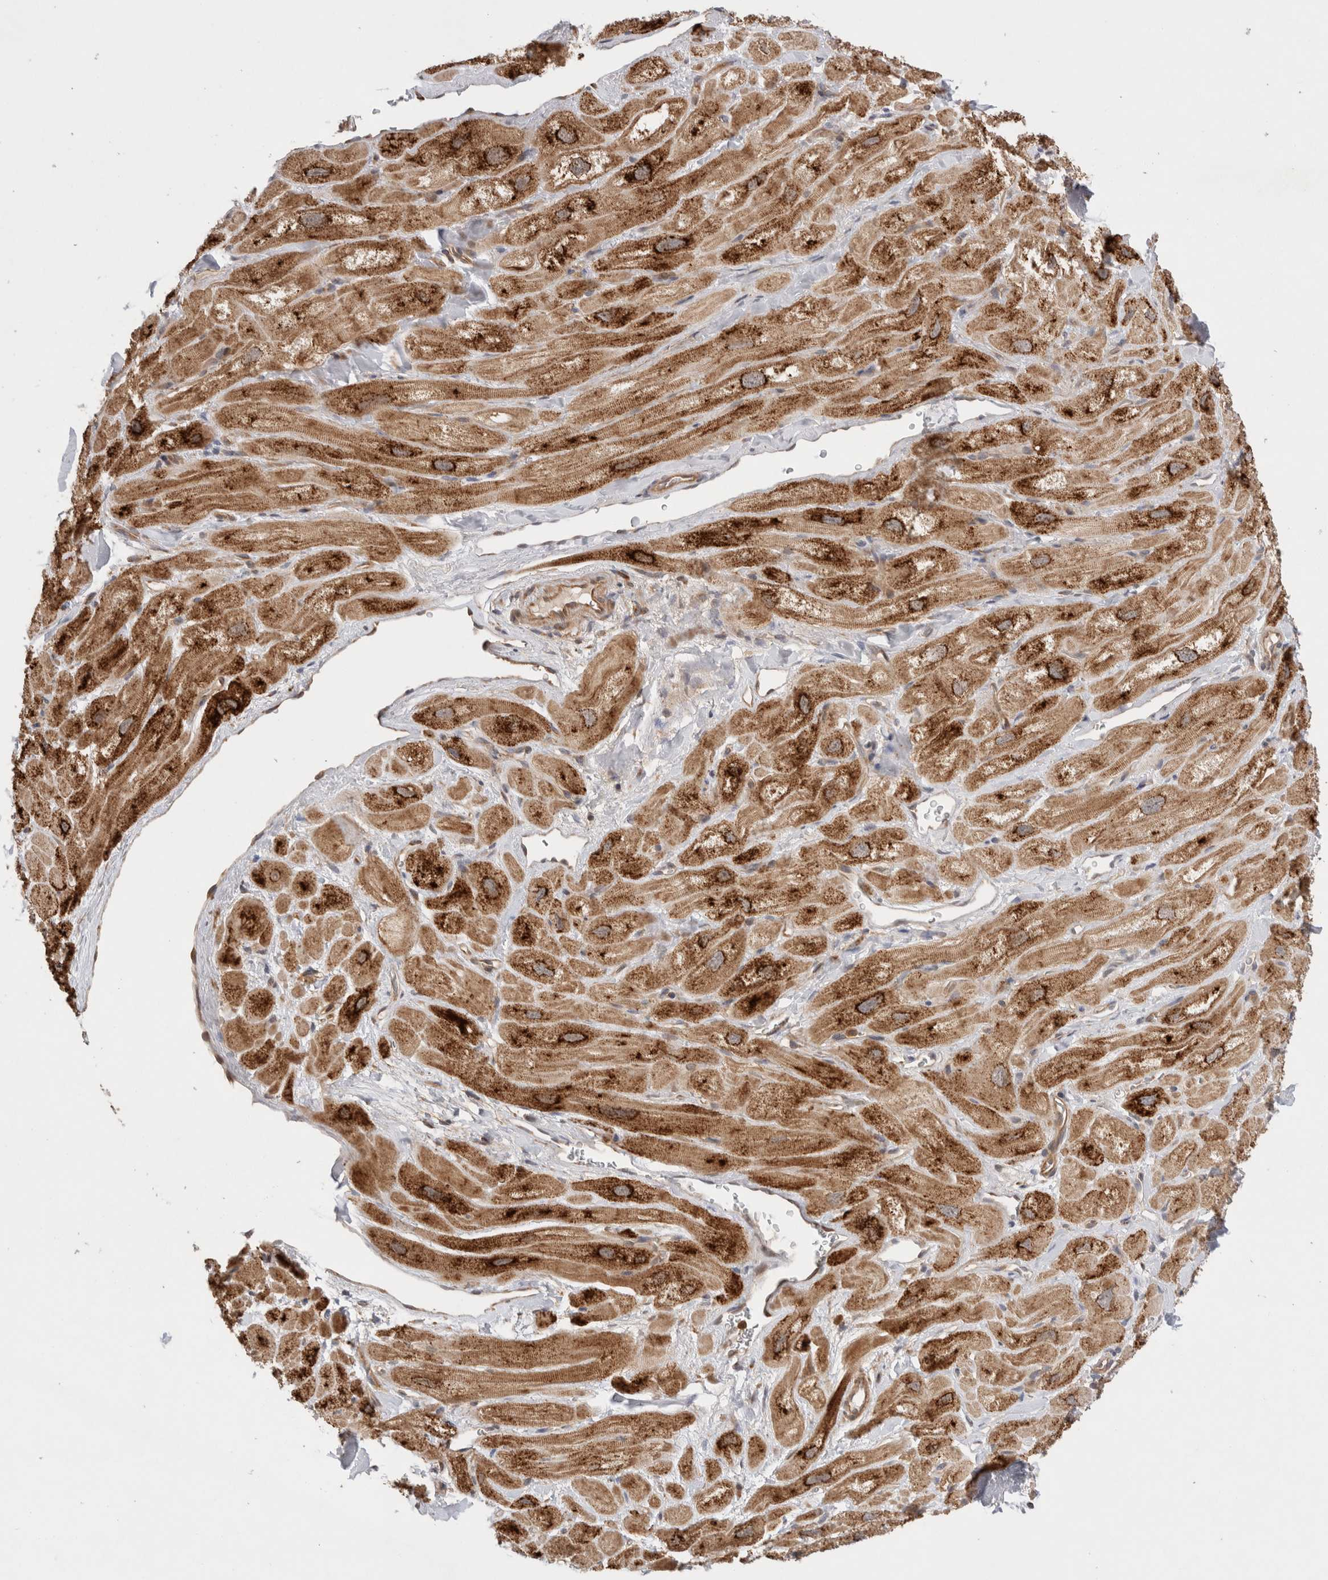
{"staining": {"intensity": "moderate", "quantity": ">75%", "location": "cytoplasmic/membranous"}, "tissue": "heart muscle", "cell_type": "Cardiomyocytes", "image_type": "normal", "snomed": [{"axis": "morphology", "description": "Normal tissue, NOS"}, {"axis": "topography", "description": "Heart"}], "caption": "Approximately >75% of cardiomyocytes in benign human heart muscle exhibit moderate cytoplasmic/membranous protein staining as visualized by brown immunohistochemical staining.", "gene": "VPS28", "patient": {"sex": "male", "age": 49}}